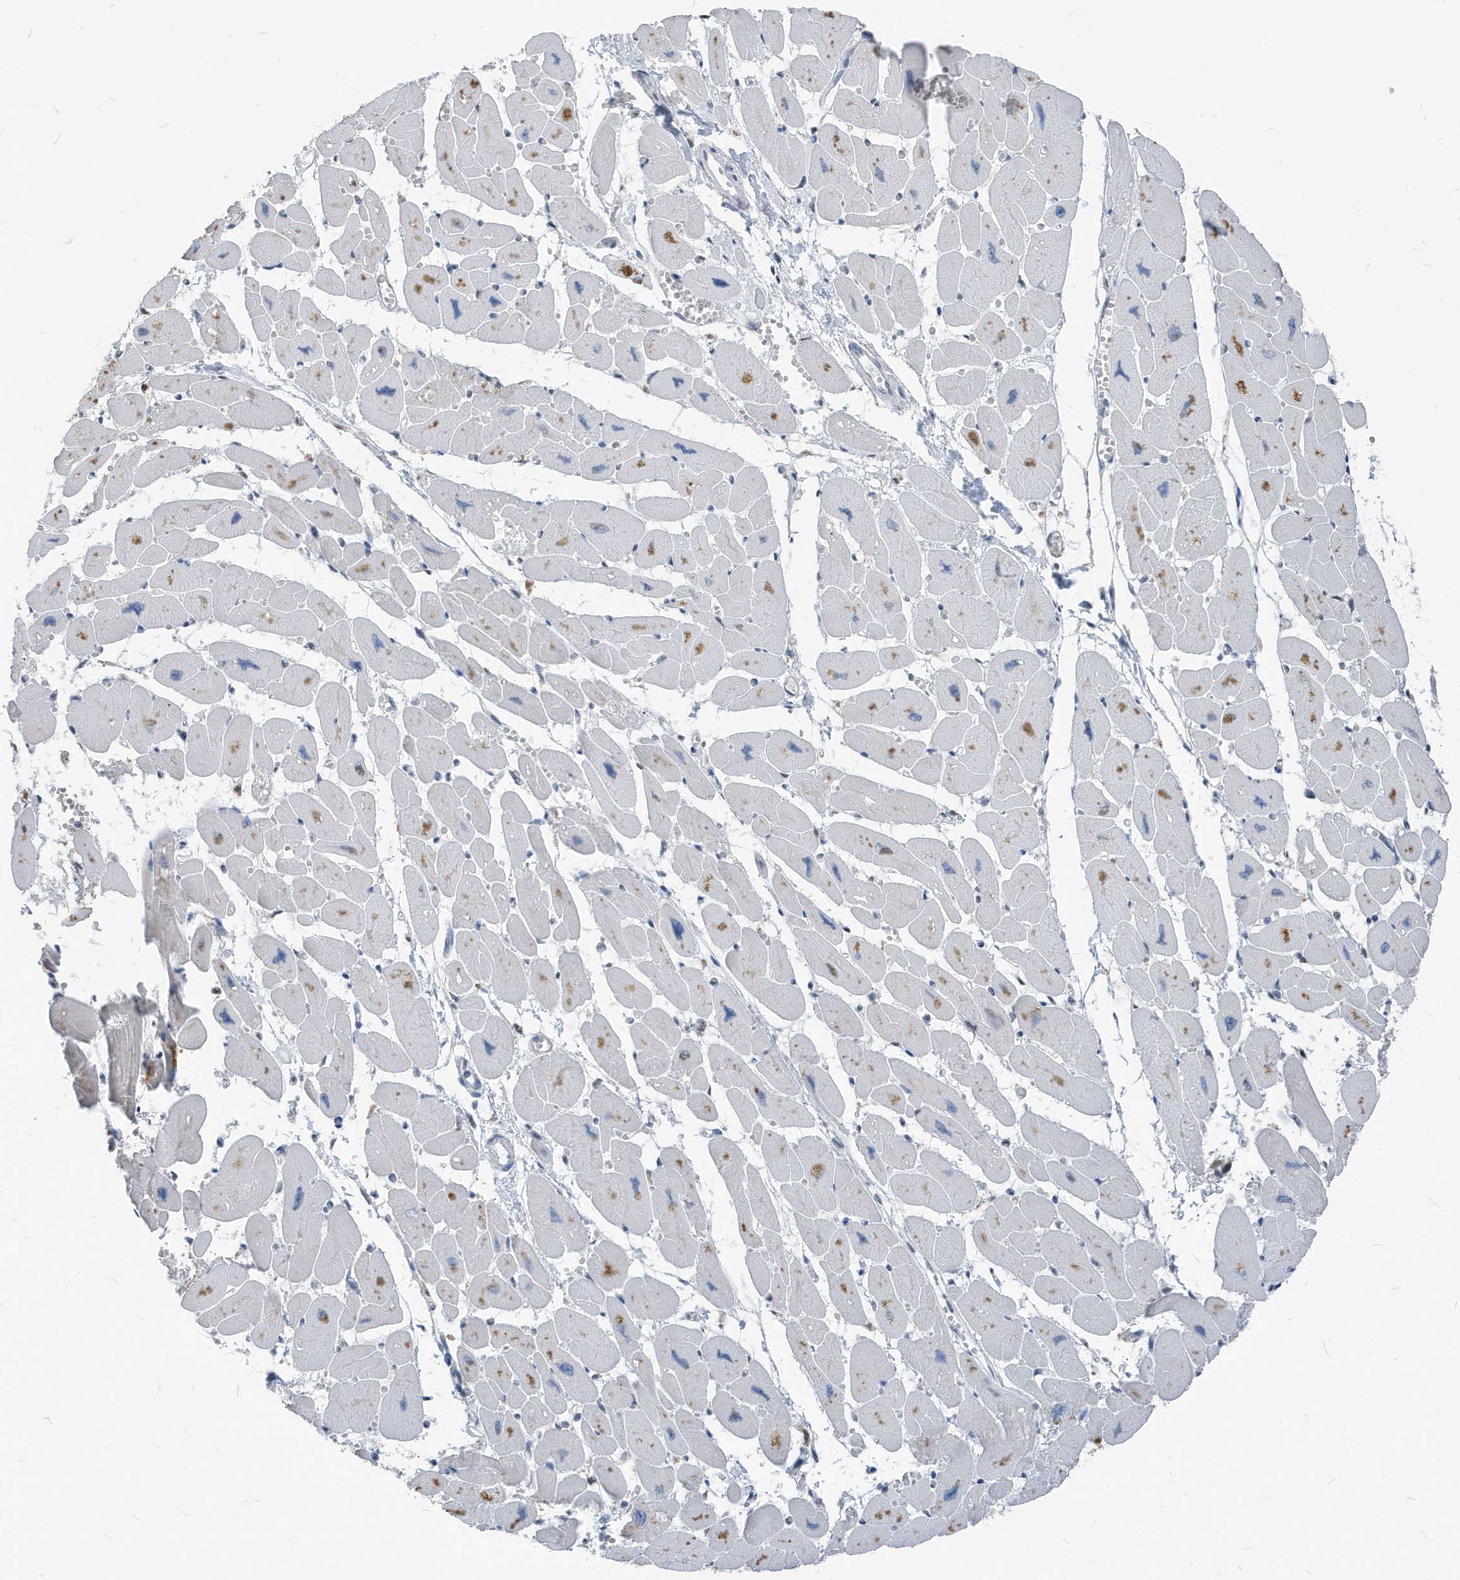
{"staining": {"intensity": "weak", "quantity": "<25%", "location": "cytoplasmic/membranous"}, "tissue": "heart muscle", "cell_type": "Cardiomyocytes", "image_type": "normal", "snomed": [{"axis": "morphology", "description": "Normal tissue, NOS"}, {"axis": "topography", "description": "Heart"}], "caption": "Cardiomyocytes show no significant staining in benign heart muscle. The staining is performed using DAB brown chromogen with nuclei counter-stained in using hematoxylin.", "gene": "NCOA7", "patient": {"sex": "female", "age": 54}}